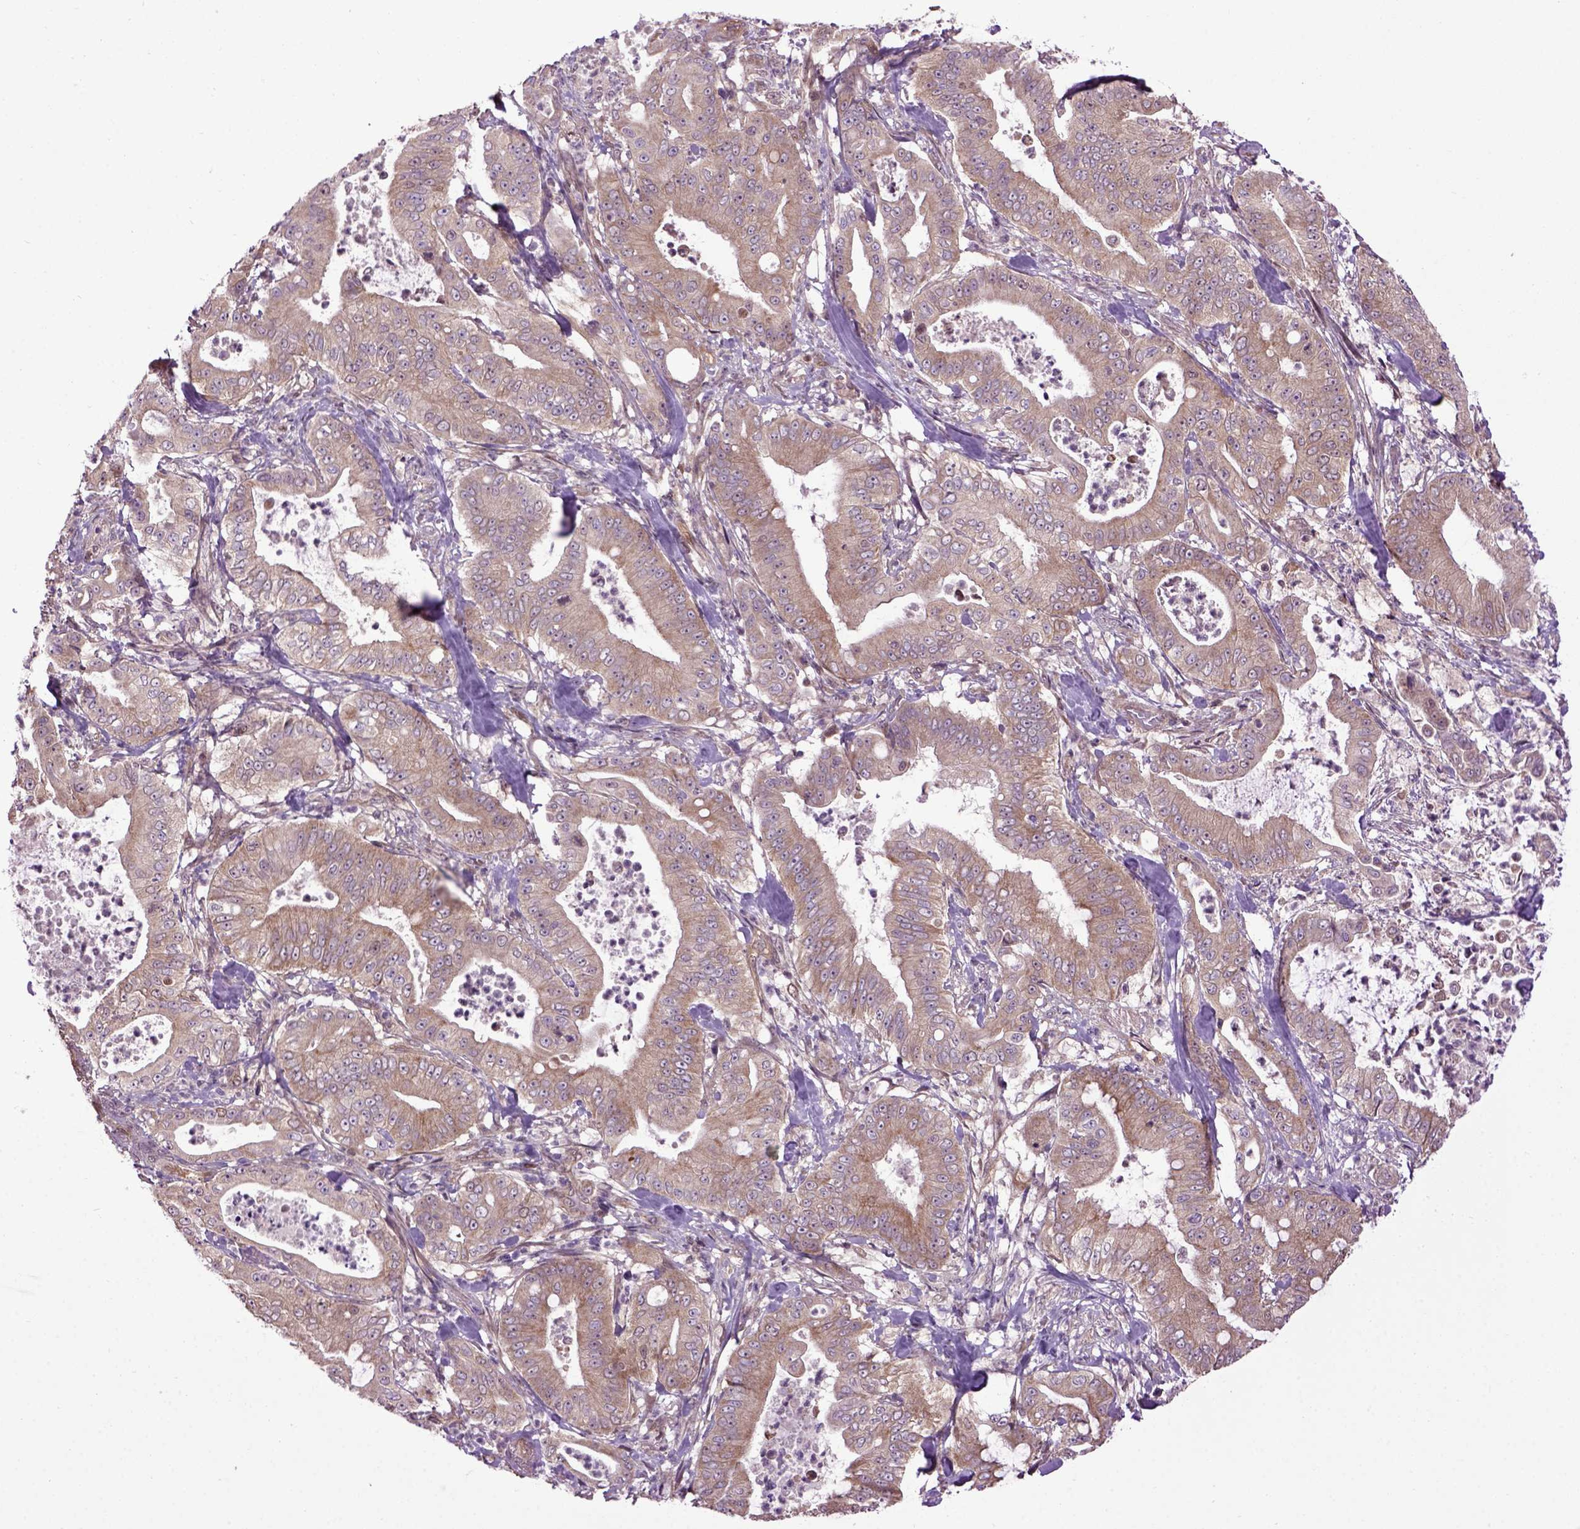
{"staining": {"intensity": "moderate", "quantity": ">75%", "location": "cytoplasmic/membranous"}, "tissue": "pancreatic cancer", "cell_type": "Tumor cells", "image_type": "cancer", "snomed": [{"axis": "morphology", "description": "Adenocarcinoma, NOS"}, {"axis": "topography", "description": "Pancreas"}], "caption": "Pancreatic cancer stained for a protein (brown) reveals moderate cytoplasmic/membranous positive staining in approximately >75% of tumor cells.", "gene": "WDR48", "patient": {"sex": "male", "age": 71}}